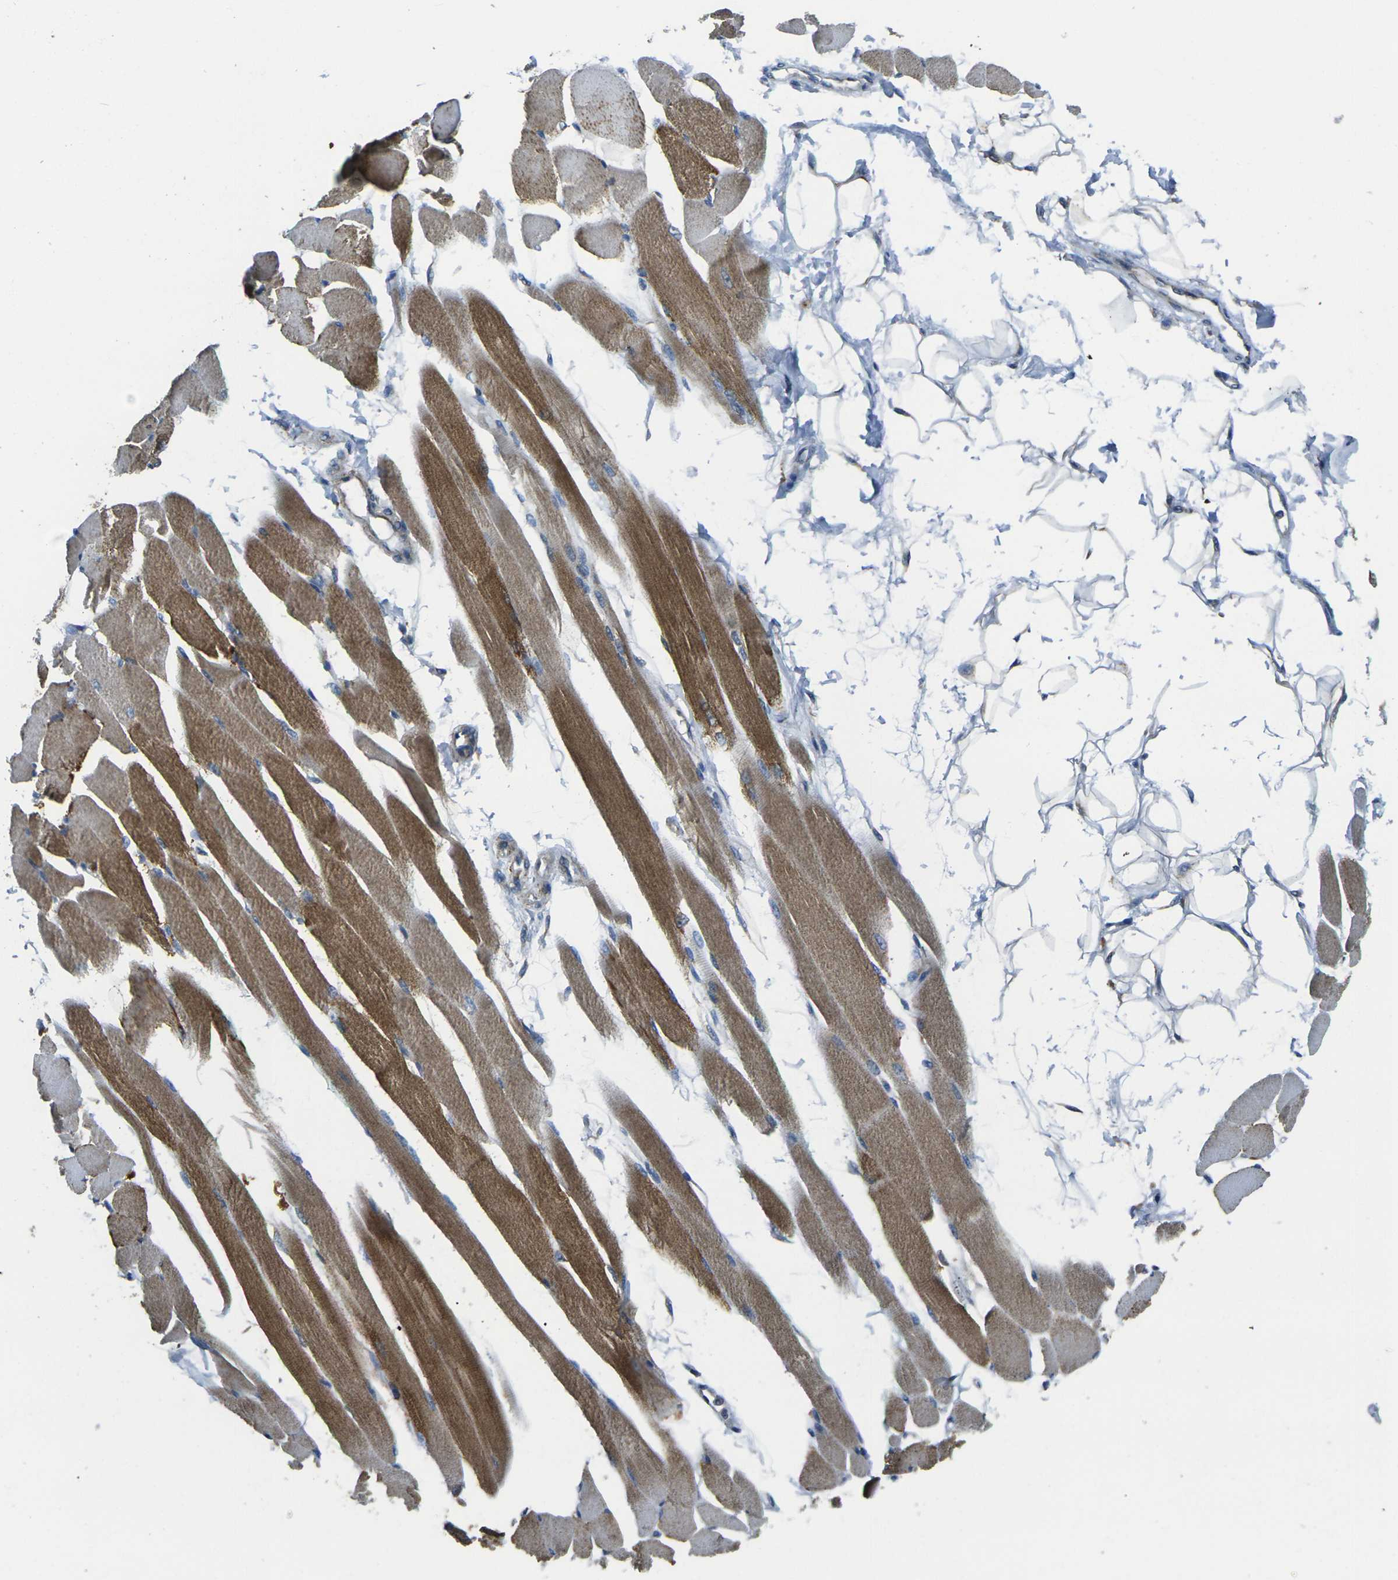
{"staining": {"intensity": "moderate", "quantity": ">75%", "location": "cytoplasmic/membranous"}, "tissue": "skeletal muscle", "cell_type": "Myocytes", "image_type": "normal", "snomed": [{"axis": "morphology", "description": "Normal tissue, NOS"}, {"axis": "topography", "description": "Skeletal muscle"}, {"axis": "topography", "description": "Peripheral nerve tissue"}], "caption": "An immunohistochemistry (IHC) histopathology image of normal tissue is shown. Protein staining in brown highlights moderate cytoplasmic/membranous positivity in skeletal muscle within myocytes.", "gene": "TMEM120B", "patient": {"sex": "female", "age": 84}}